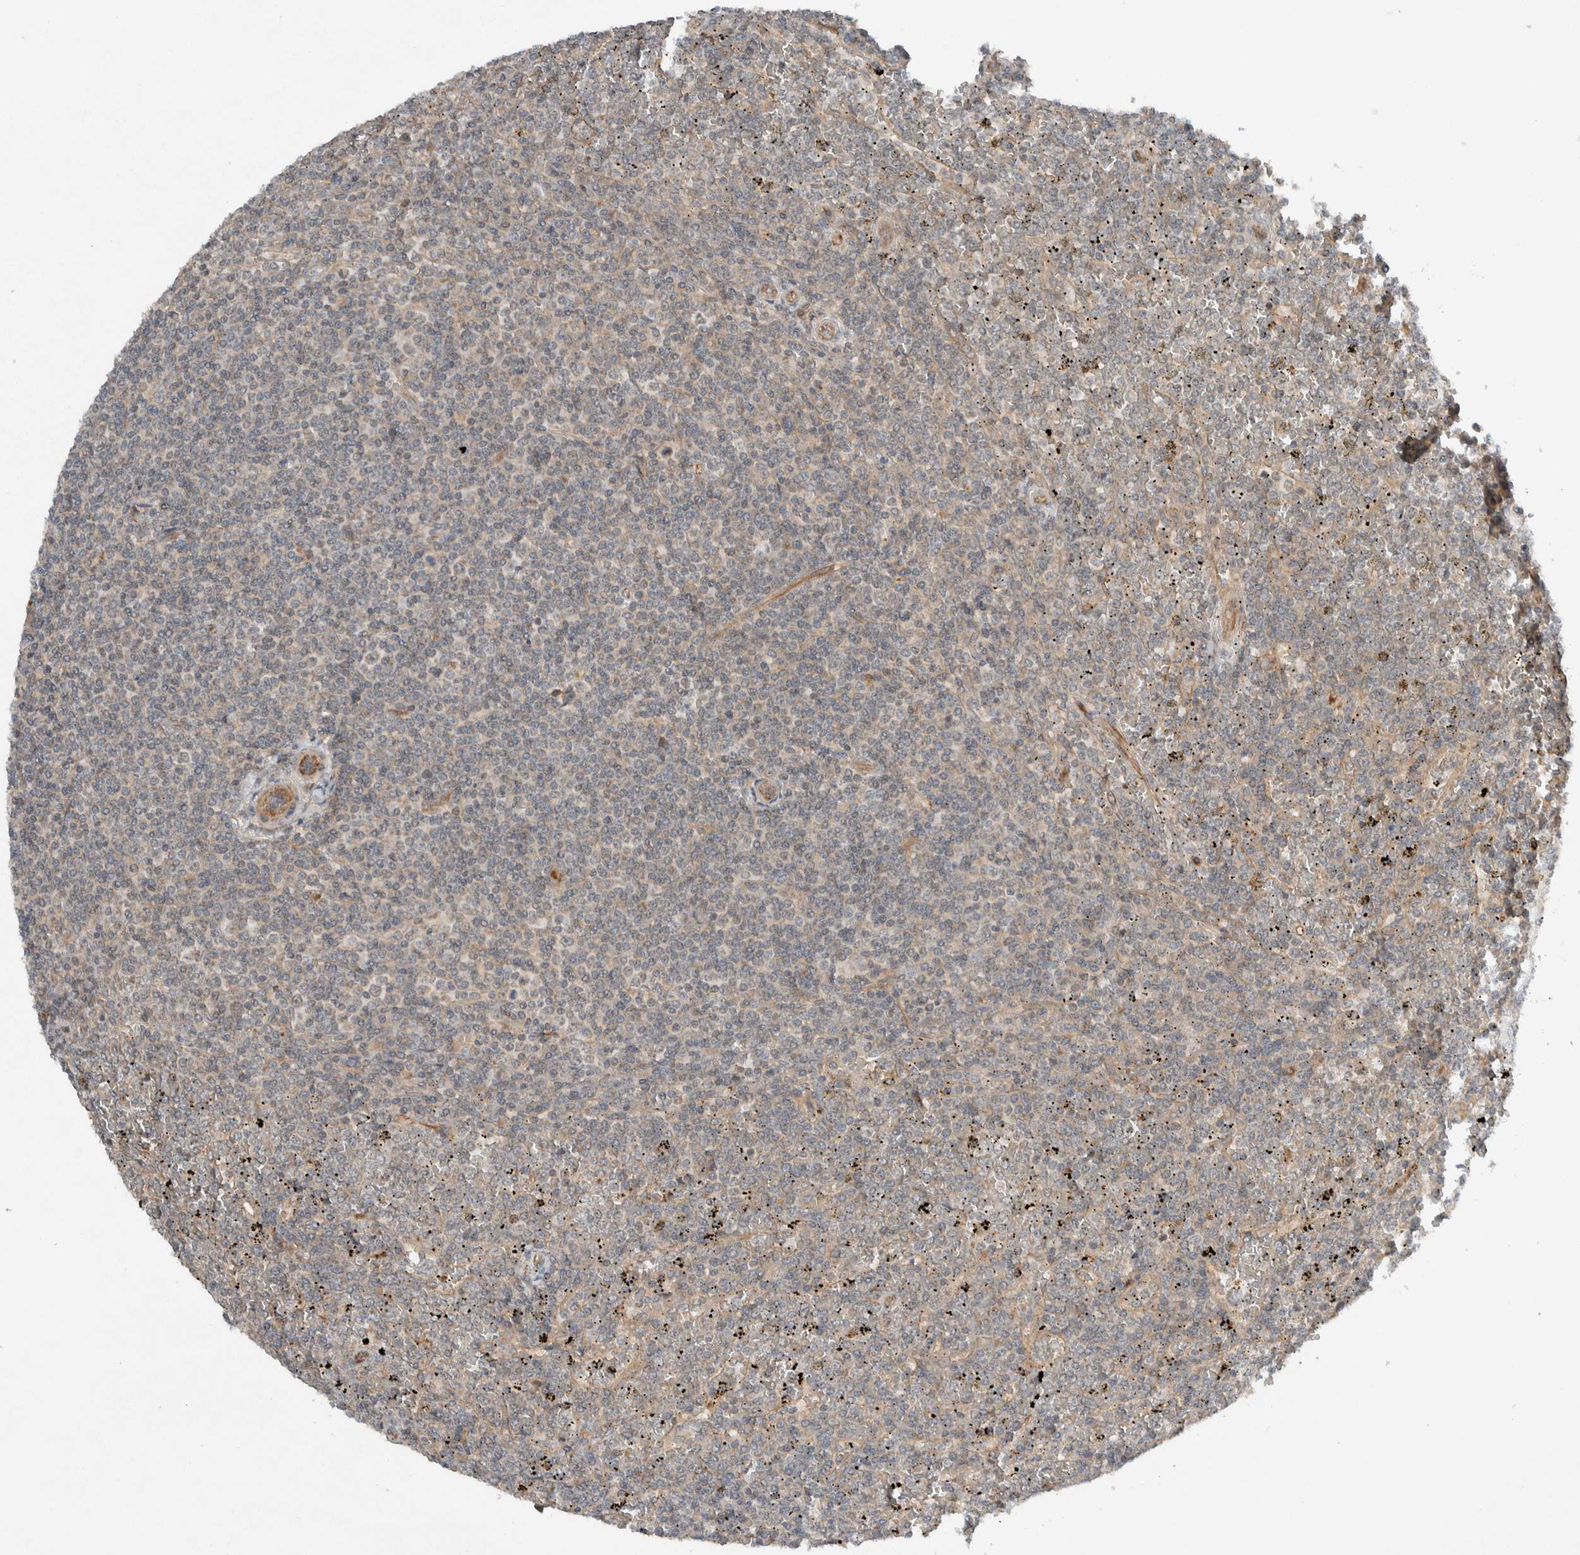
{"staining": {"intensity": "negative", "quantity": "none", "location": "none"}, "tissue": "lymphoma", "cell_type": "Tumor cells", "image_type": "cancer", "snomed": [{"axis": "morphology", "description": "Malignant lymphoma, non-Hodgkin's type, Low grade"}, {"axis": "topography", "description": "Spleen"}], "caption": "Histopathology image shows no protein expression in tumor cells of lymphoma tissue.", "gene": "ARMC7", "patient": {"sex": "female", "age": 19}}